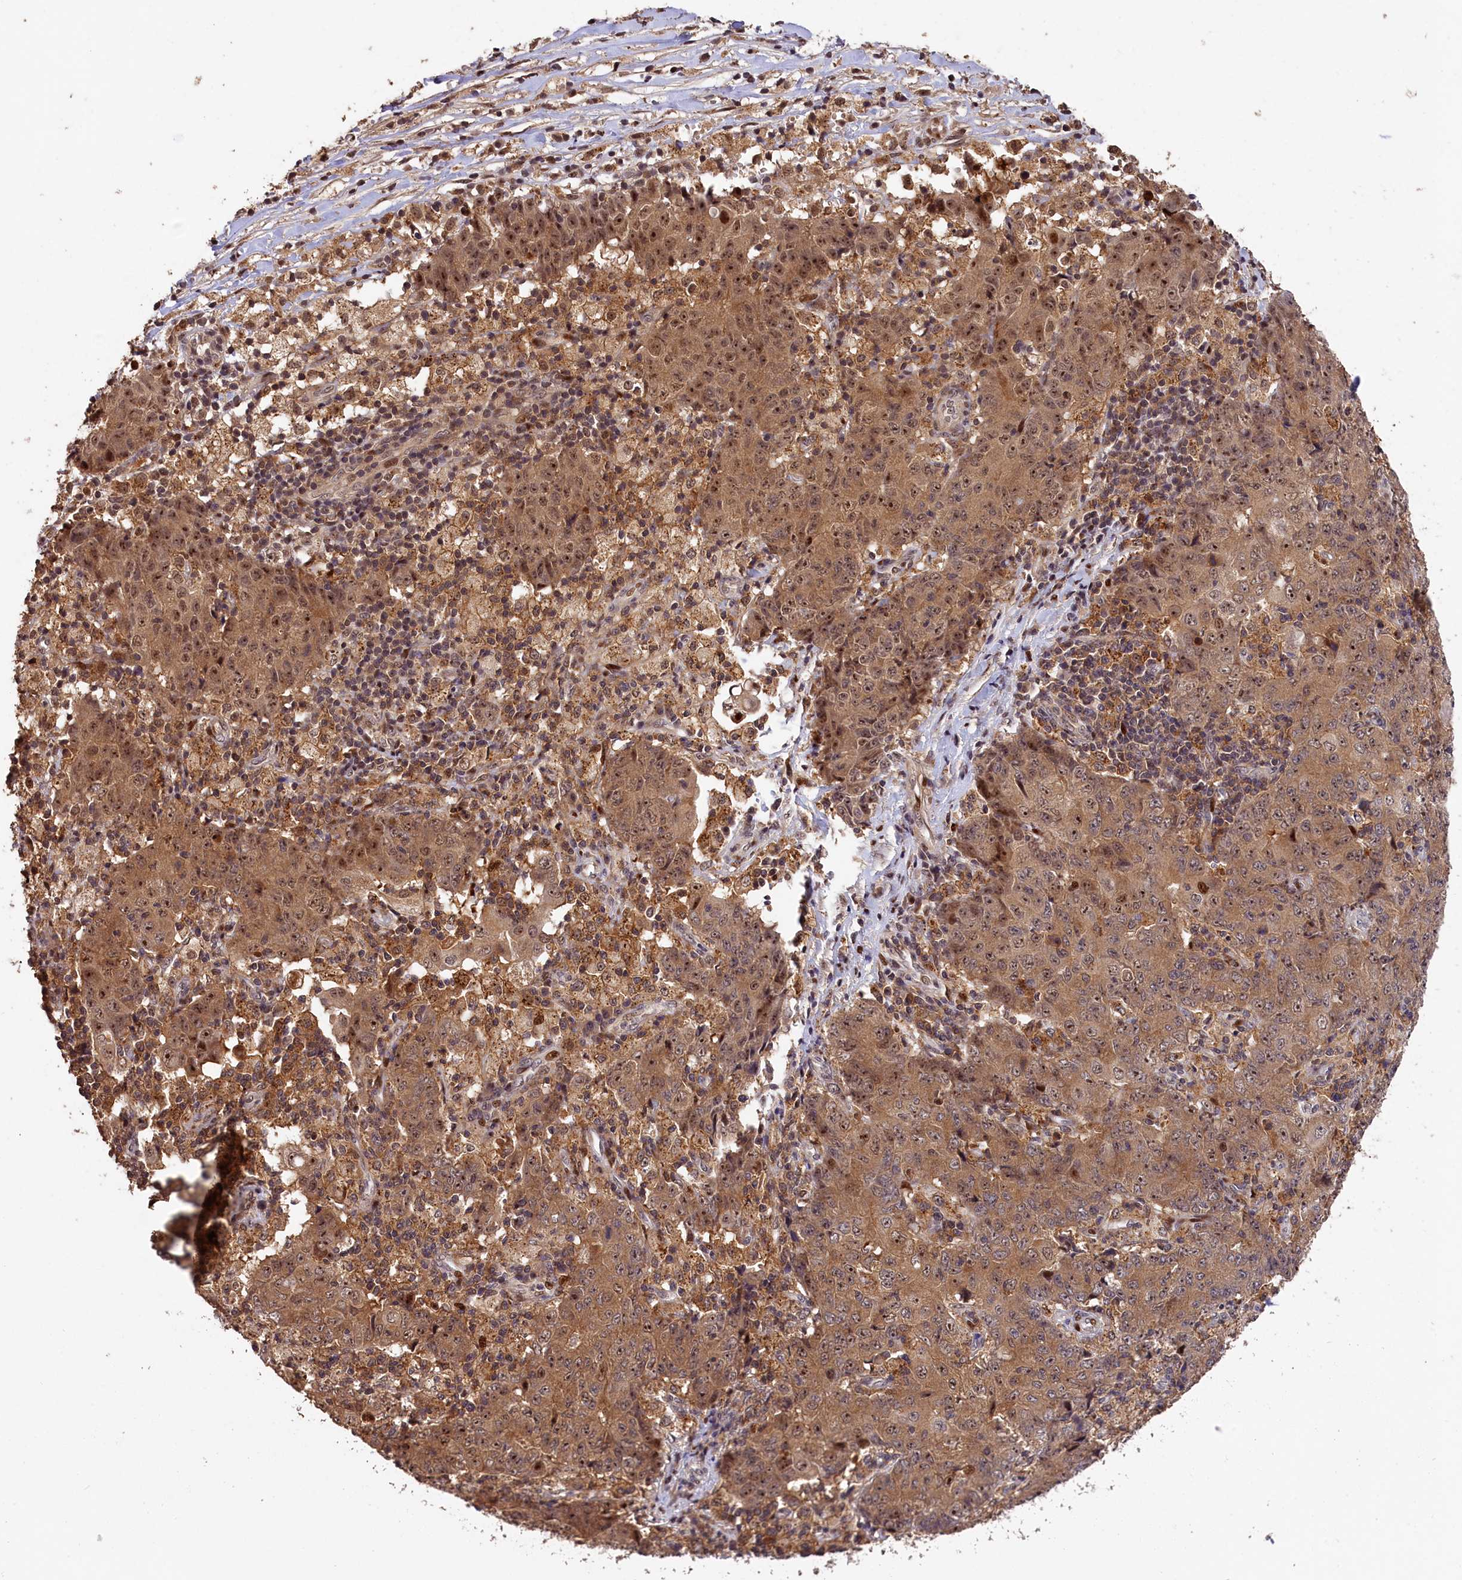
{"staining": {"intensity": "moderate", "quantity": ">75%", "location": "cytoplasmic/membranous,nuclear"}, "tissue": "ovarian cancer", "cell_type": "Tumor cells", "image_type": "cancer", "snomed": [{"axis": "morphology", "description": "Carcinoma, endometroid"}, {"axis": "topography", "description": "Ovary"}], "caption": "Immunohistochemical staining of human ovarian cancer (endometroid carcinoma) demonstrates moderate cytoplasmic/membranous and nuclear protein staining in approximately >75% of tumor cells.", "gene": "PHAF1", "patient": {"sex": "female", "age": 42}}